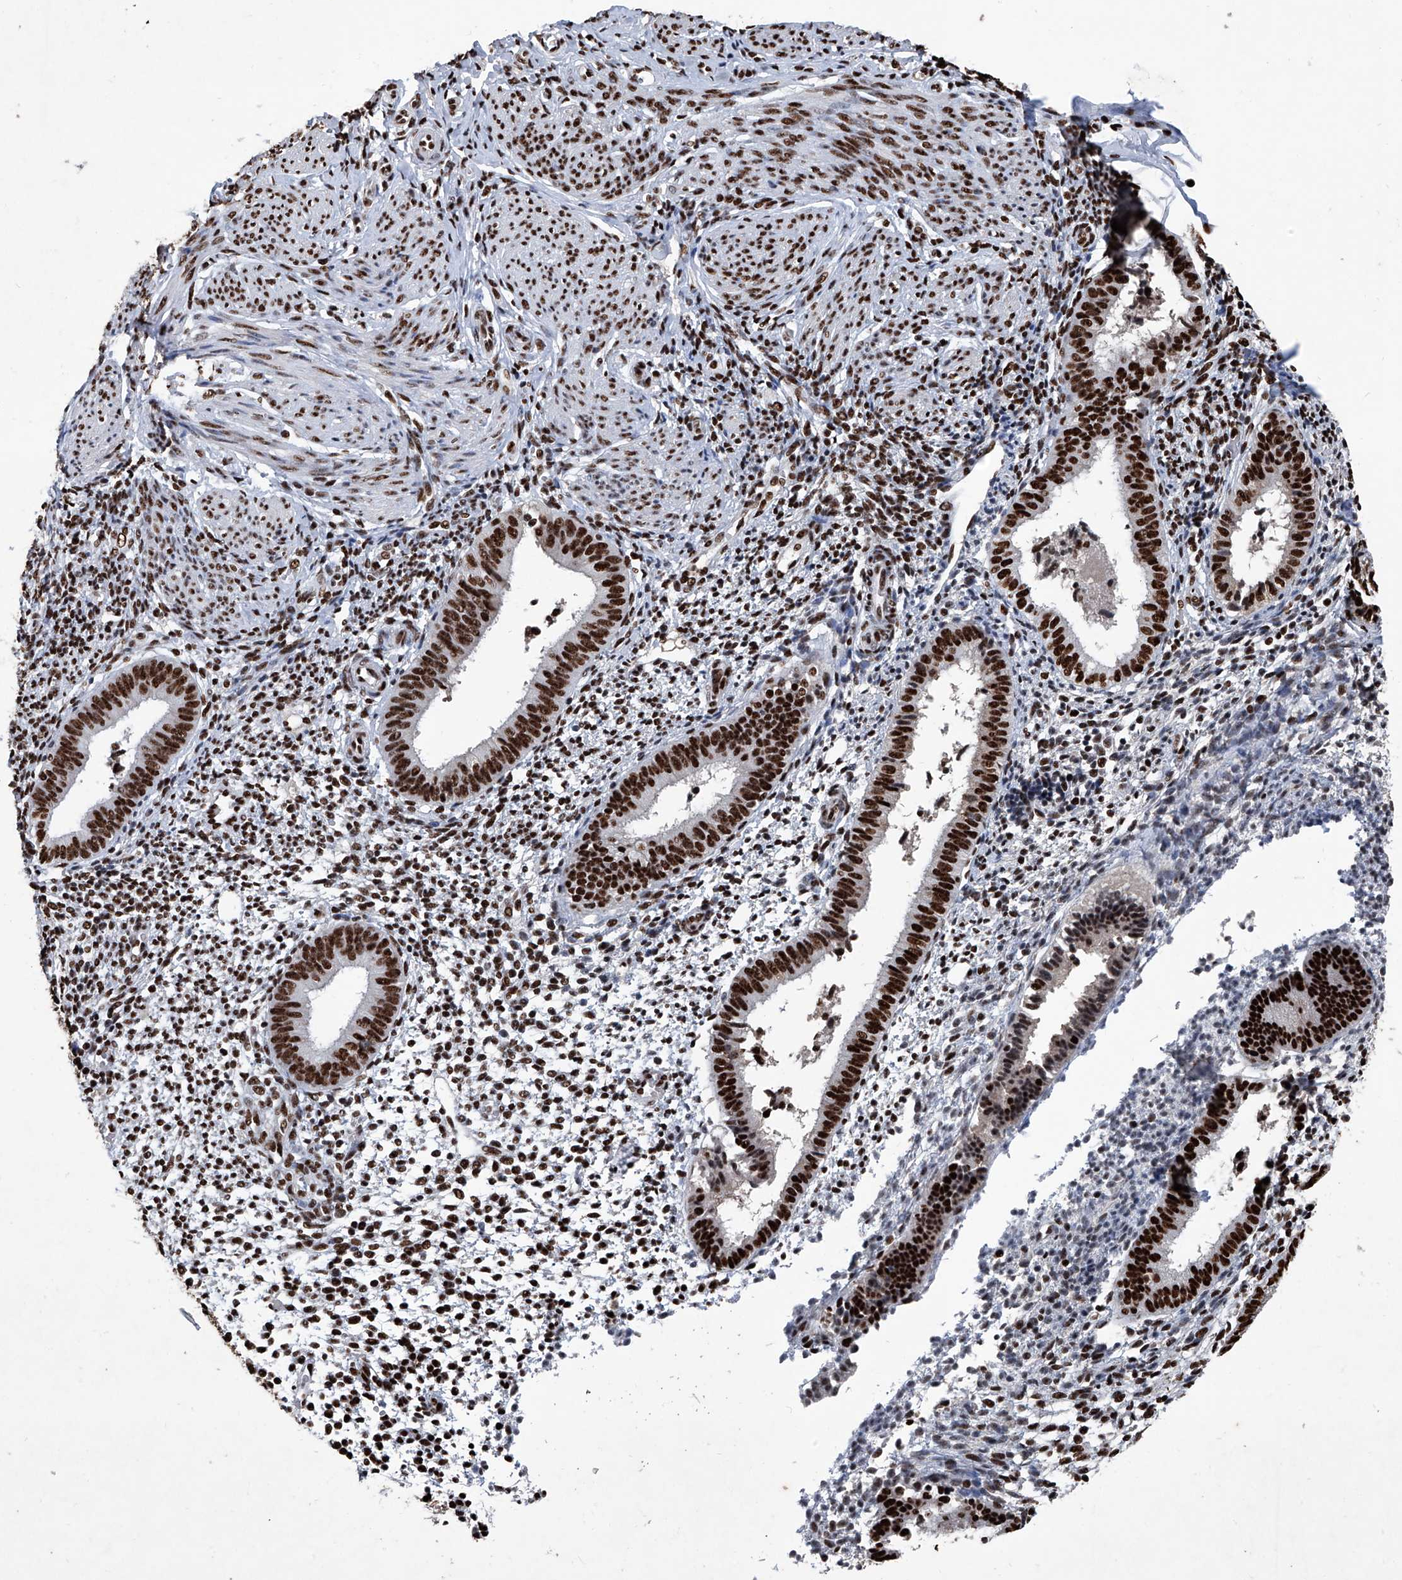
{"staining": {"intensity": "strong", "quantity": "25%-75%", "location": "nuclear"}, "tissue": "endometrium", "cell_type": "Cells in endometrial stroma", "image_type": "normal", "snomed": [{"axis": "morphology", "description": "Normal tissue, NOS"}, {"axis": "topography", "description": "Uterus"}, {"axis": "topography", "description": "Endometrium"}], "caption": "Brown immunohistochemical staining in normal human endometrium demonstrates strong nuclear positivity in about 25%-75% of cells in endometrial stroma.", "gene": "DDX39B", "patient": {"sex": "female", "age": 48}}